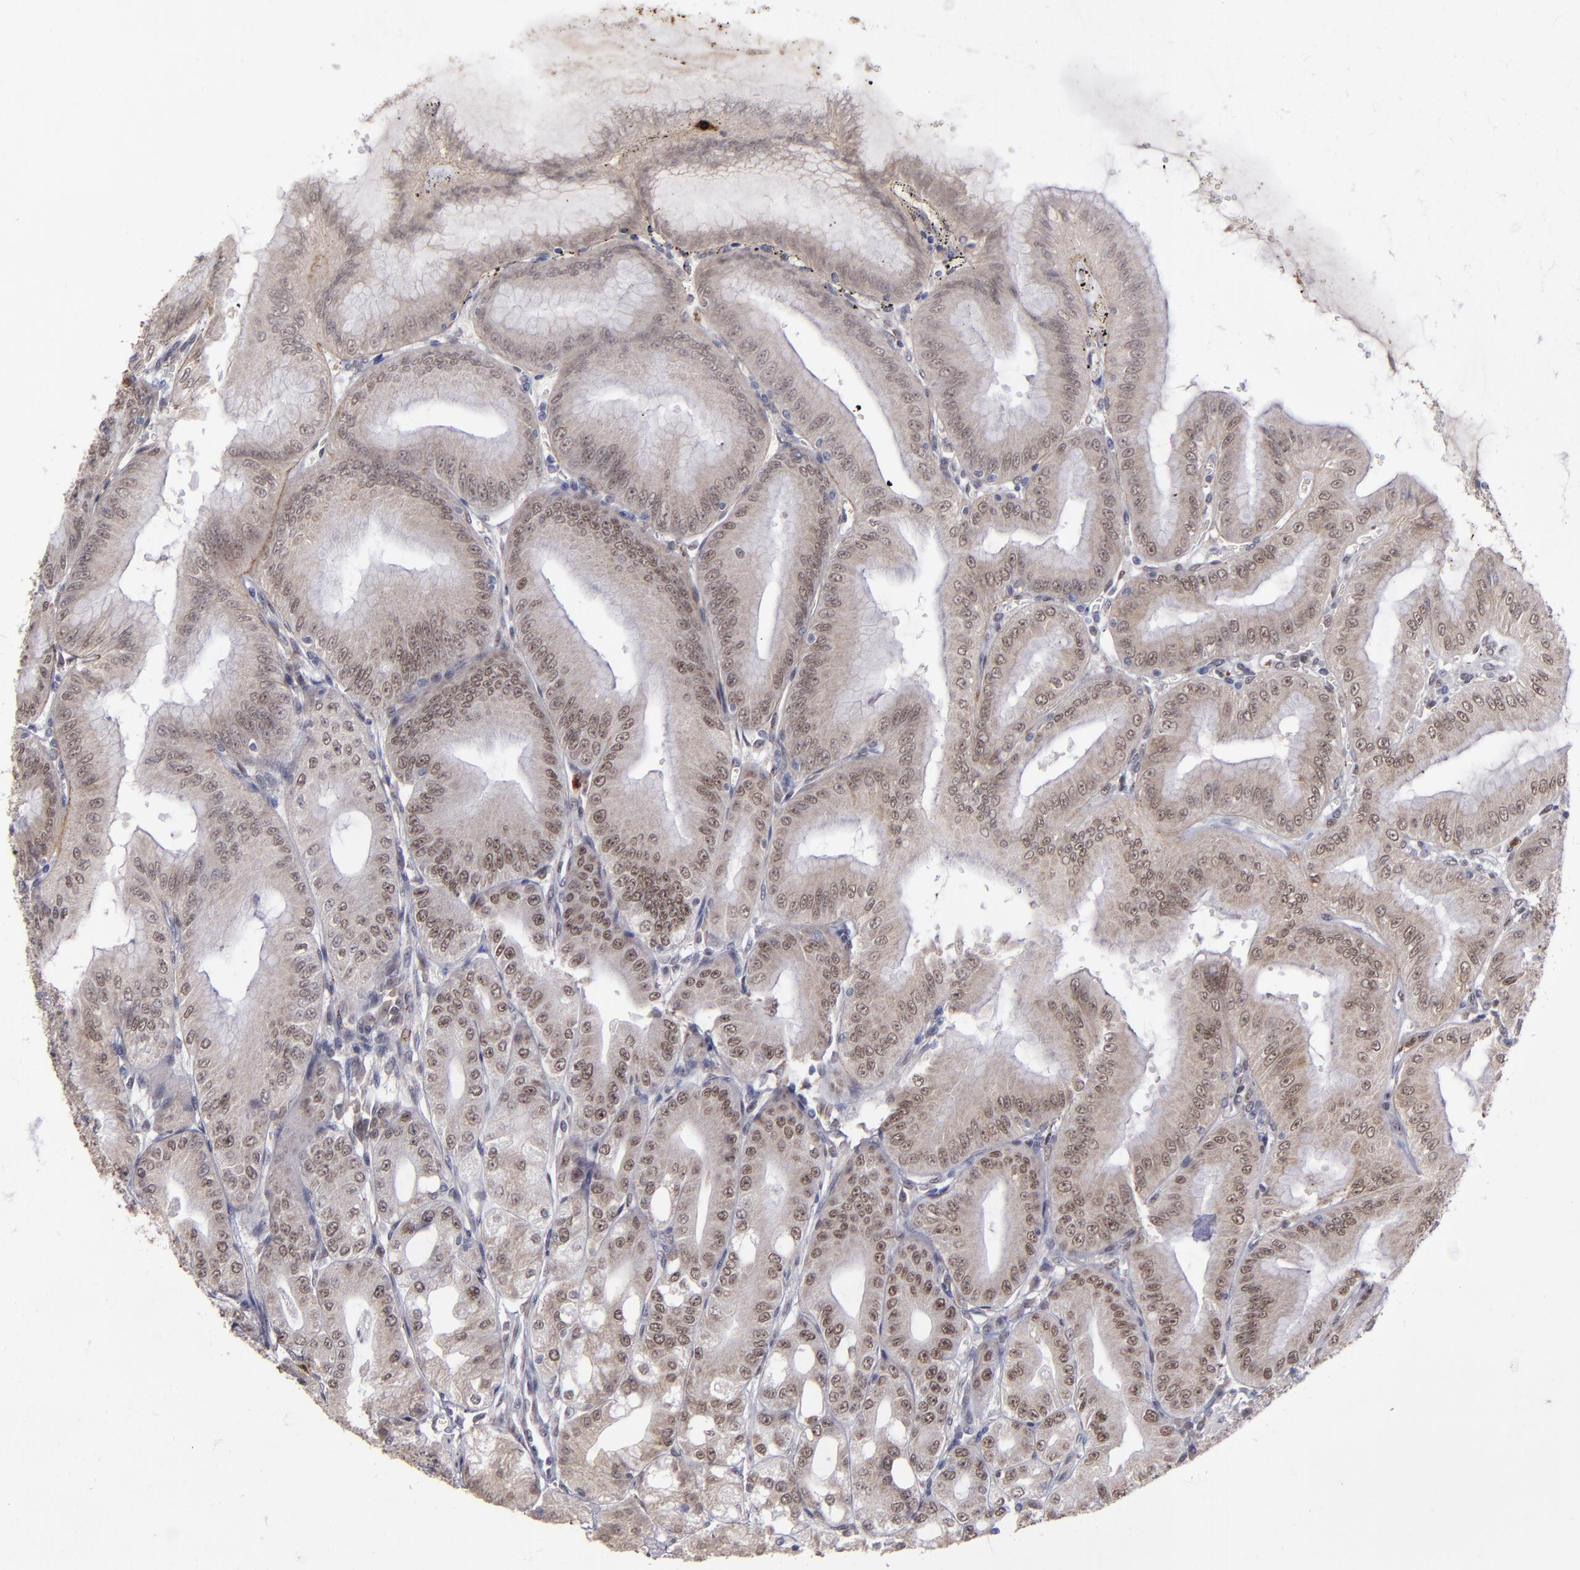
{"staining": {"intensity": "strong", "quantity": ">75%", "location": "cytoplasmic/membranous,nuclear"}, "tissue": "stomach", "cell_type": "Glandular cells", "image_type": "normal", "snomed": [{"axis": "morphology", "description": "Normal tissue, NOS"}, {"axis": "topography", "description": "Stomach, lower"}], "caption": "DAB immunohistochemical staining of normal stomach exhibits strong cytoplasmic/membranous,nuclear protein staining in approximately >75% of glandular cells. (DAB IHC with brightfield microscopy, high magnification).", "gene": "RREB1", "patient": {"sex": "male", "age": 71}}